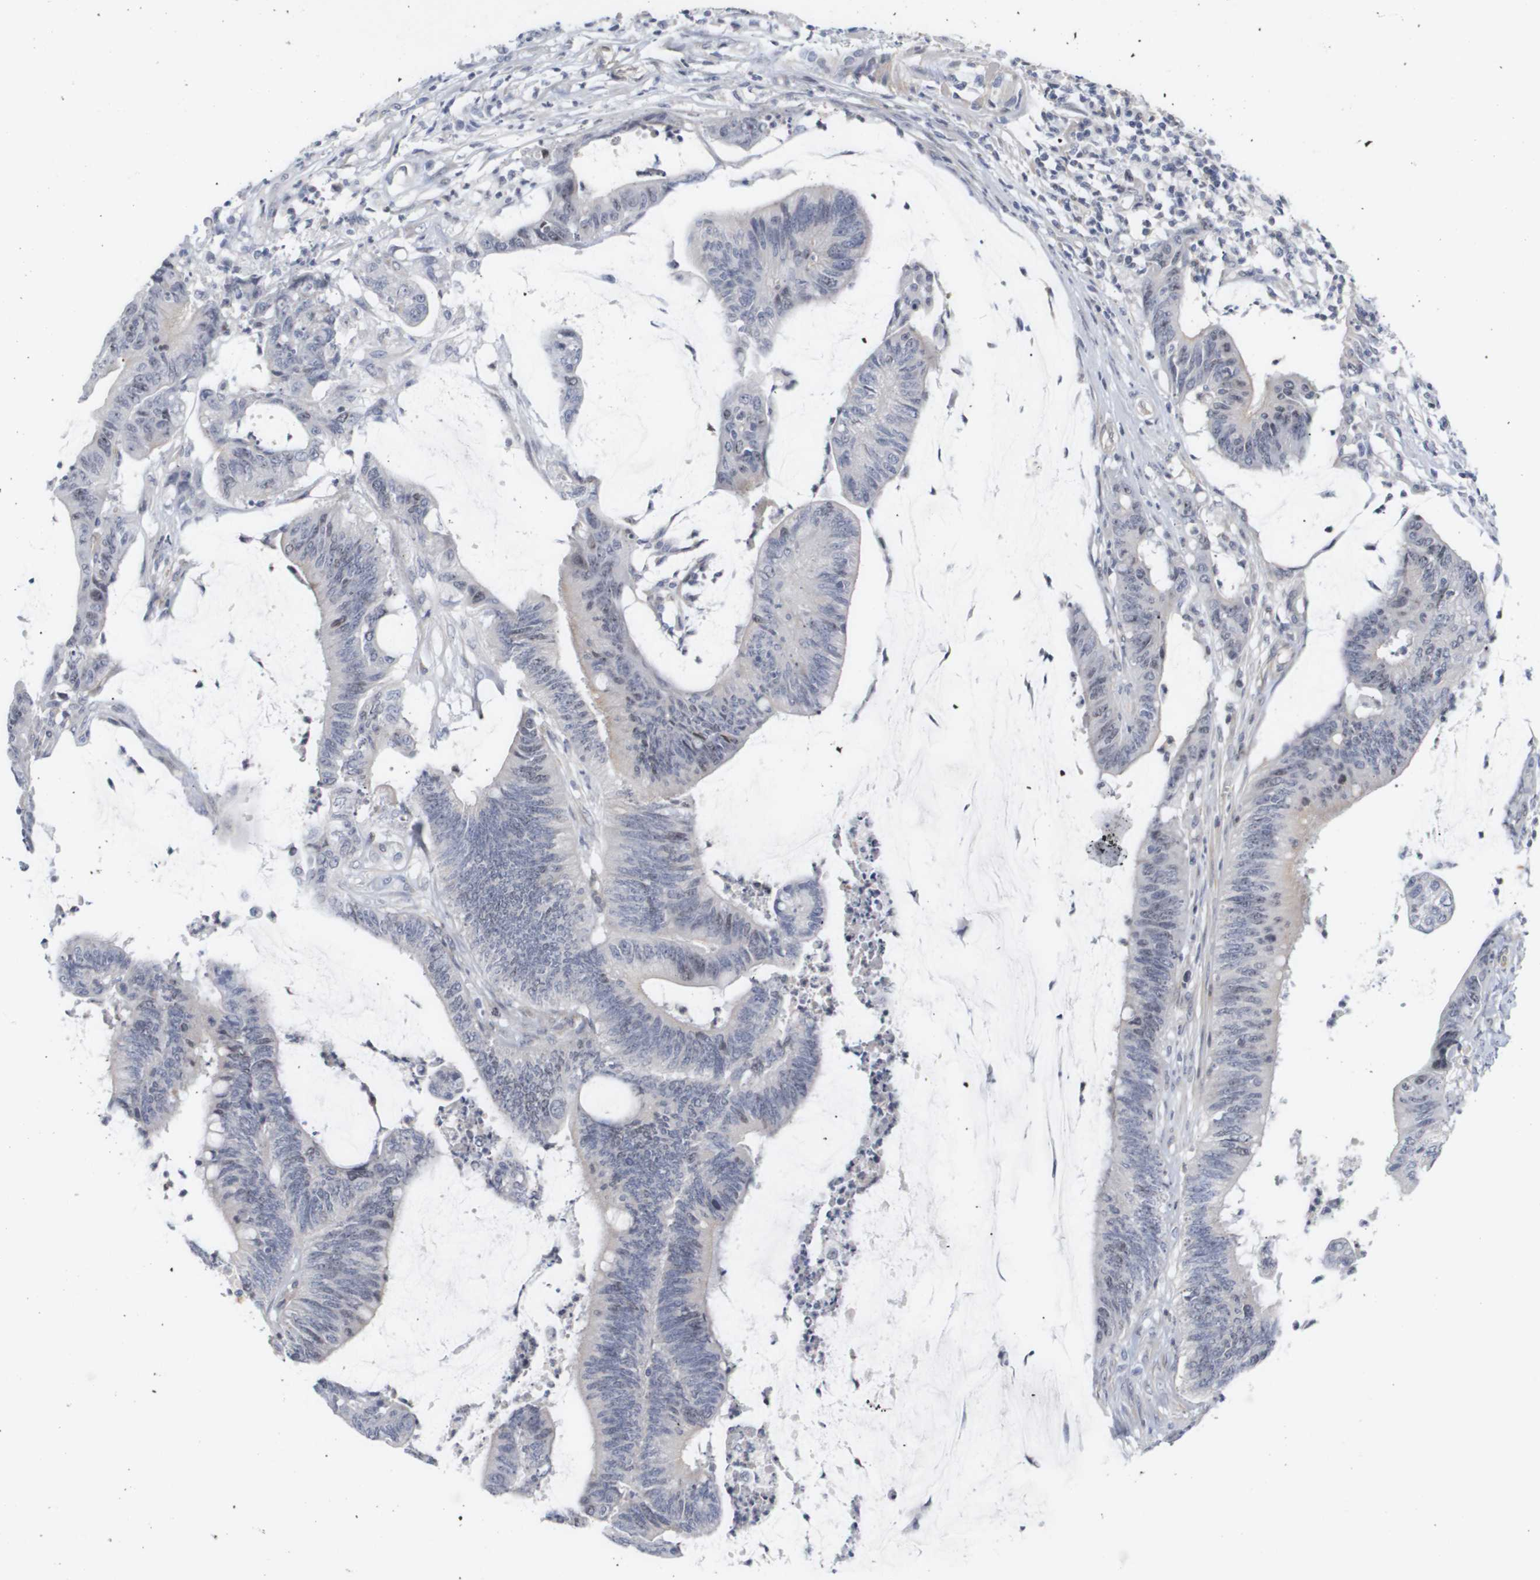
{"staining": {"intensity": "negative", "quantity": "none", "location": "none"}, "tissue": "colorectal cancer", "cell_type": "Tumor cells", "image_type": "cancer", "snomed": [{"axis": "morphology", "description": "Adenocarcinoma, NOS"}, {"axis": "topography", "description": "Rectum"}], "caption": "High magnification brightfield microscopy of colorectal cancer (adenocarcinoma) stained with DAB (brown) and counterstained with hematoxylin (blue): tumor cells show no significant staining.", "gene": "CYB561", "patient": {"sex": "female", "age": 66}}